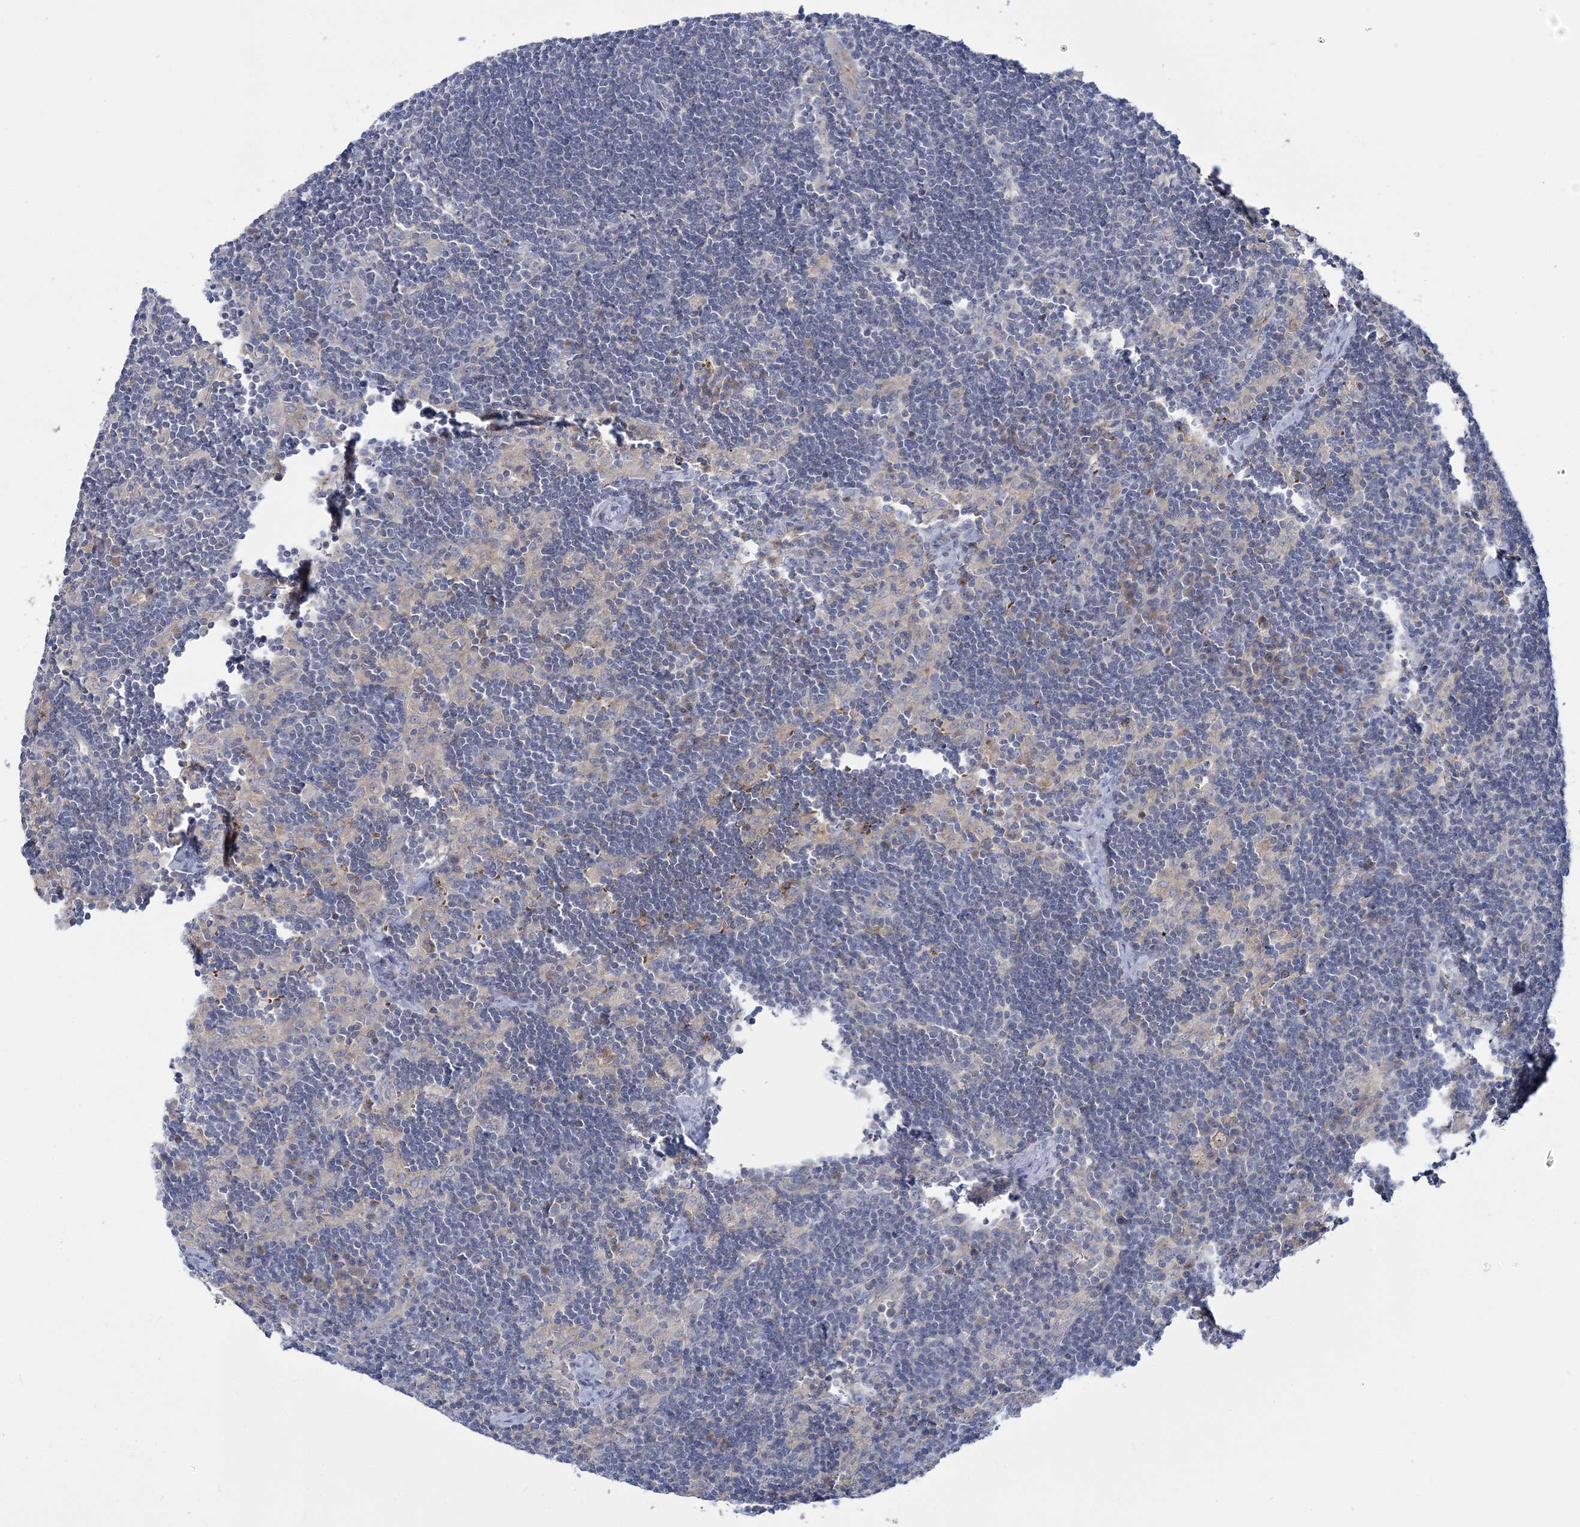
{"staining": {"intensity": "negative", "quantity": "none", "location": "none"}, "tissue": "lymph node", "cell_type": "Germinal center cells", "image_type": "normal", "snomed": [{"axis": "morphology", "description": "Normal tissue, NOS"}, {"axis": "topography", "description": "Lymph node"}], "caption": "This is an immunohistochemistry (IHC) image of normal human lymph node. There is no positivity in germinal center cells.", "gene": "ATP11B", "patient": {"sex": "male", "age": 24}}